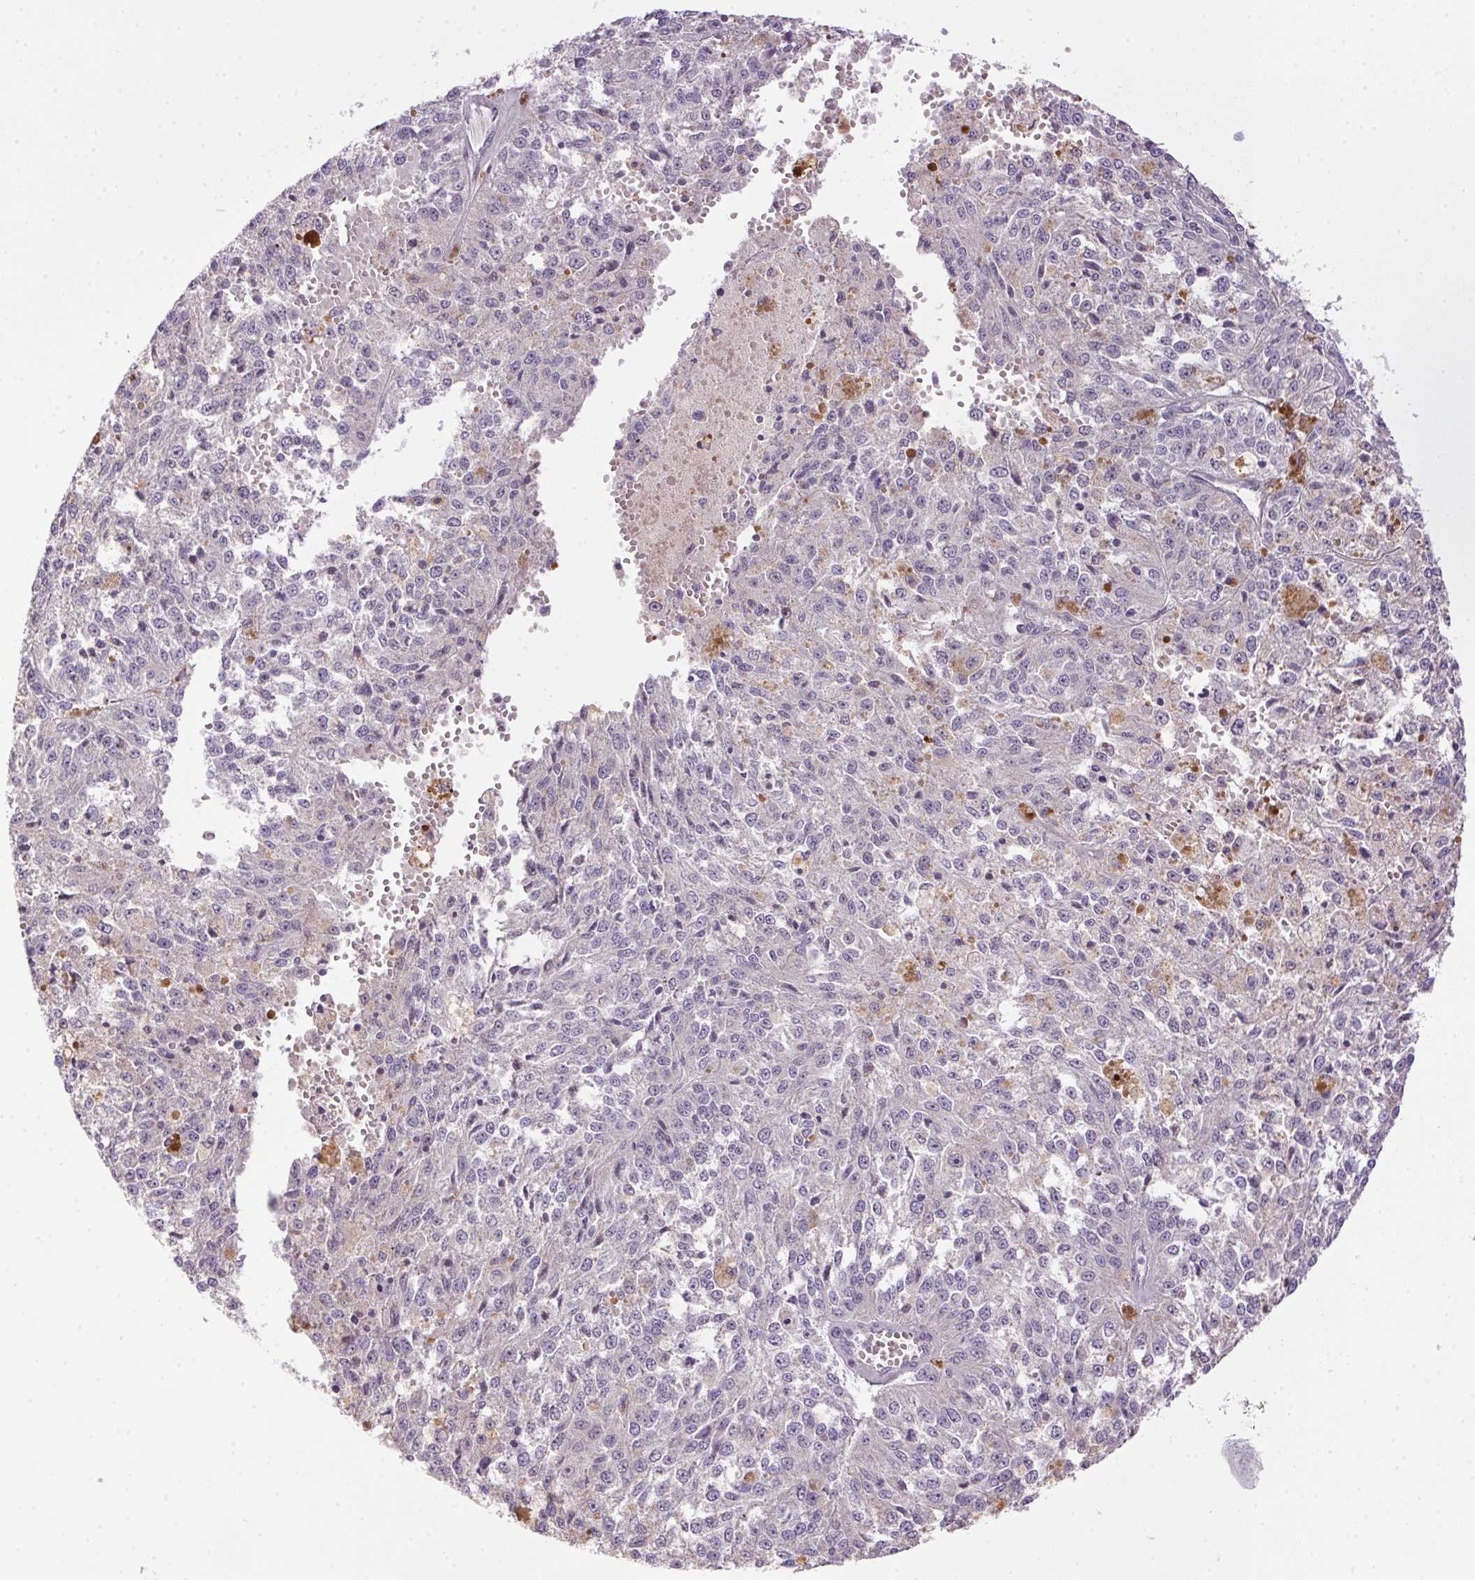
{"staining": {"intensity": "negative", "quantity": "none", "location": "none"}, "tissue": "melanoma", "cell_type": "Tumor cells", "image_type": "cancer", "snomed": [{"axis": "morphology", "description": "Malignant melanoma, Metastatic site"}, {"axis": "topography", "description": "Lymph node"}], "caption": "Human malignant melanoma (metastatic site) stained for a protein using immunohistochemistry (IHC) reveals no positivity in tumor cells.", "gene": "LRRTM1", "patient": {"sex": "female", "age": 64}}